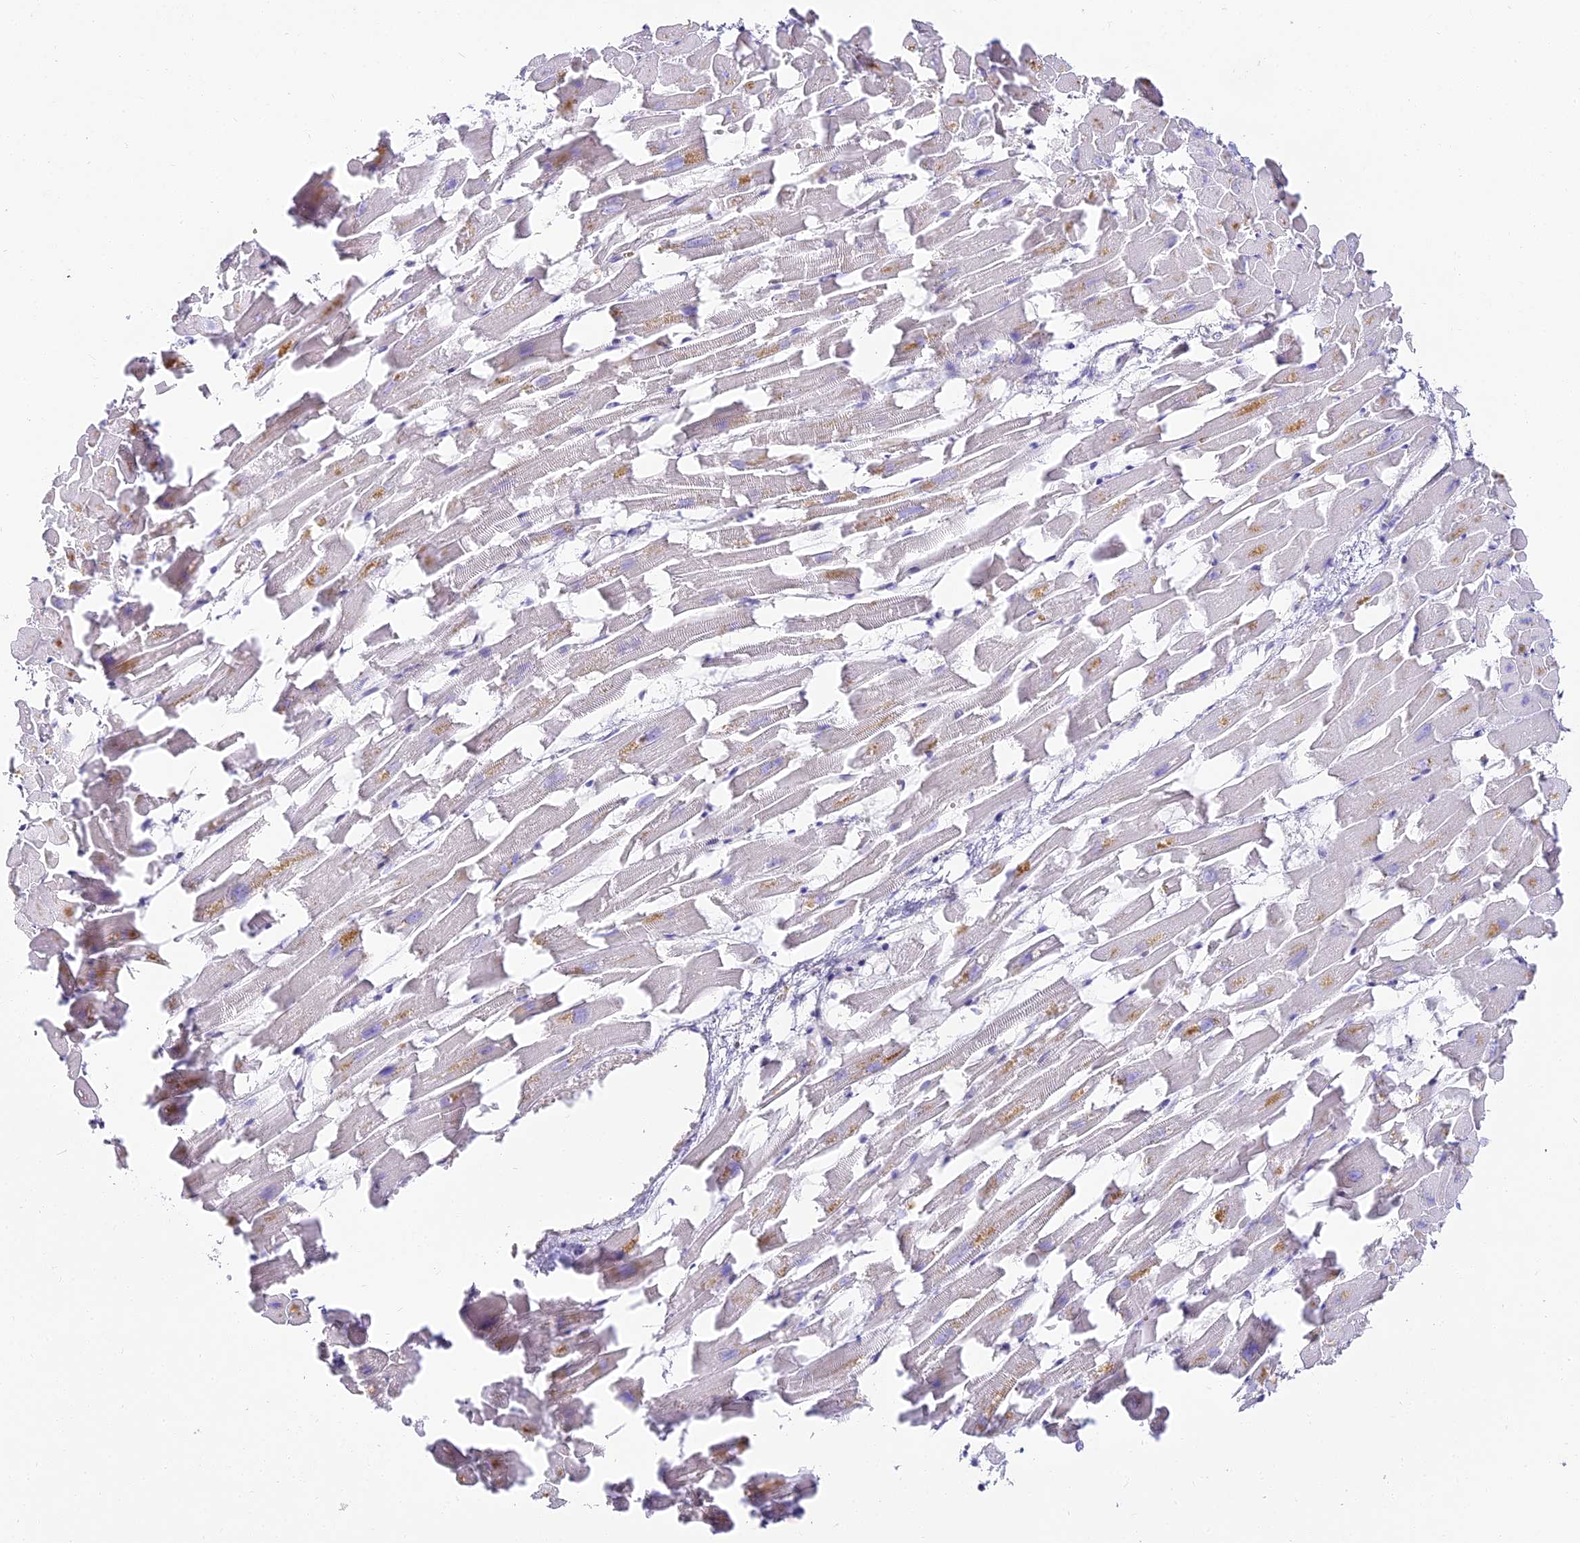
{"staining": {"intensity": "negative", "quantity": "none", "location": "none"}, "tissue": "heart muscle", "cell_type": "Cardiomyocytes", "image_type": "normal", "snomed": [{"axis": "morphology", "description": "Normal tissue, NOS"}, {"axis": "topography", "description": "Heart"}], "caption": "Immunohistochemical staining of unremarkable human heart muscle exhibits no significant expression in cardiomyocytes. The staining was performed using DAB (3,3'-diaminobenzidine) to visualize the protein expression in brown, while the nuclei were stained in blue with hematoxylin (Magnification: 20x).", "gene": "ALPG", "patient": {"sex": "female", "age": 64}}